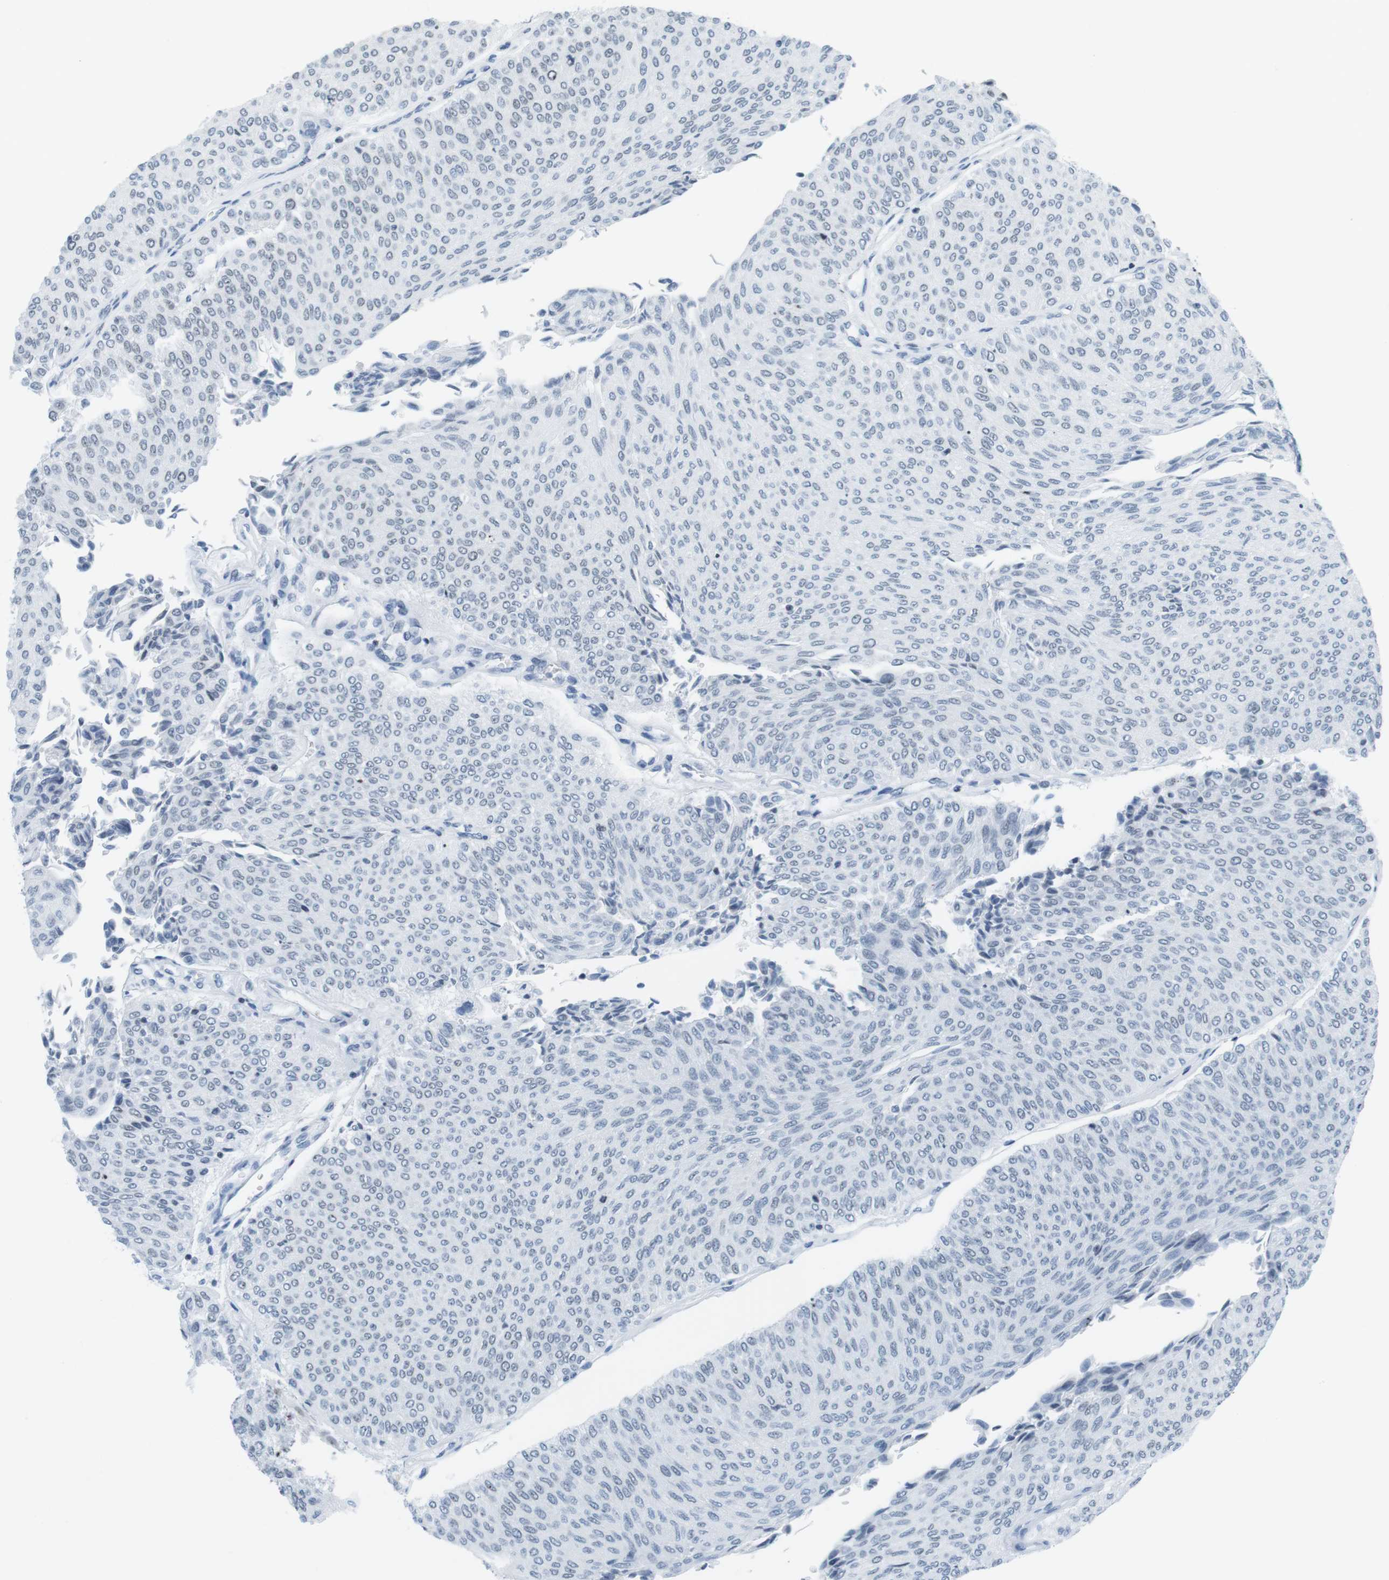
{"staining": {"intensity": "negative", "quantity": "none", "location": "none"}, "tissue": "urothelial cancer", "cell_type": "Tumor cells", "image_type": "cancer", "snomed": [{"axis": "morphology", "description": "Urothelial carcinoma, Low grade"}, {"axis": "topography", "description": "Urinary bladder"}], "caption": "A histopathology image of human urothelial cancer is negative for staining in tumor cells.", "gene": "NIFK", "patient": {"sex": "male", "age": 78}}